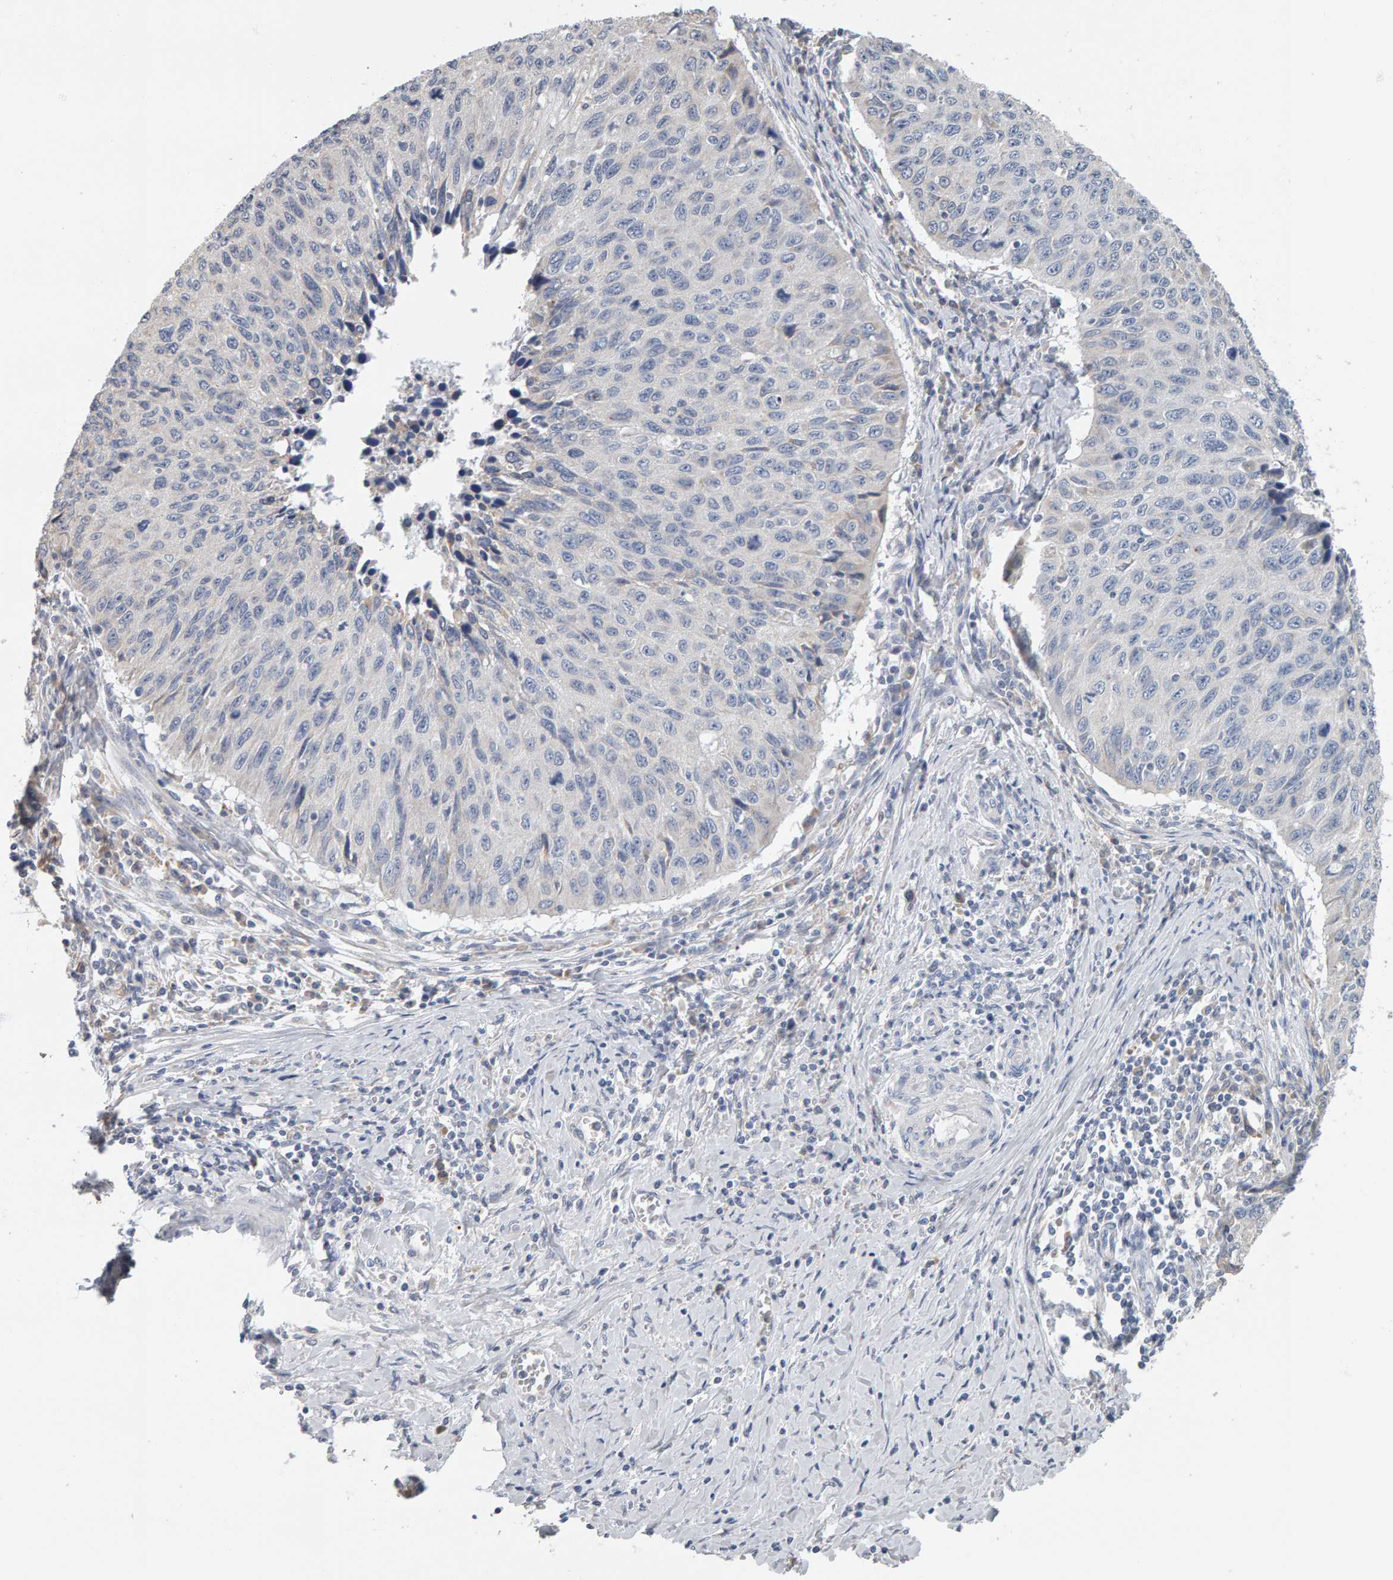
{"staining": {"intensity": "negative", "quantity": "none", "location": "none"}, "tissue": "cervical cancer", "cell_type": "Tumor cells", "image_type": "cancer", "snomed": [{"axis": "morphology", "description": "Squamous cell carcinoma, NOS"}, {"axis": "topography", "description": "Cervix"}], "caption": "DAB immunohistochemical staining of human cervical cancer reveals no significant positivity in tumor cells. (Stains: DAB (3,3'-diaminobenzidine) IHC with hematoxylin counter stain, Microscopy: brightfield microscopy at high magnification).", "gene": "ADHFE1", "patient": {"sex": "female", "age": 53}}